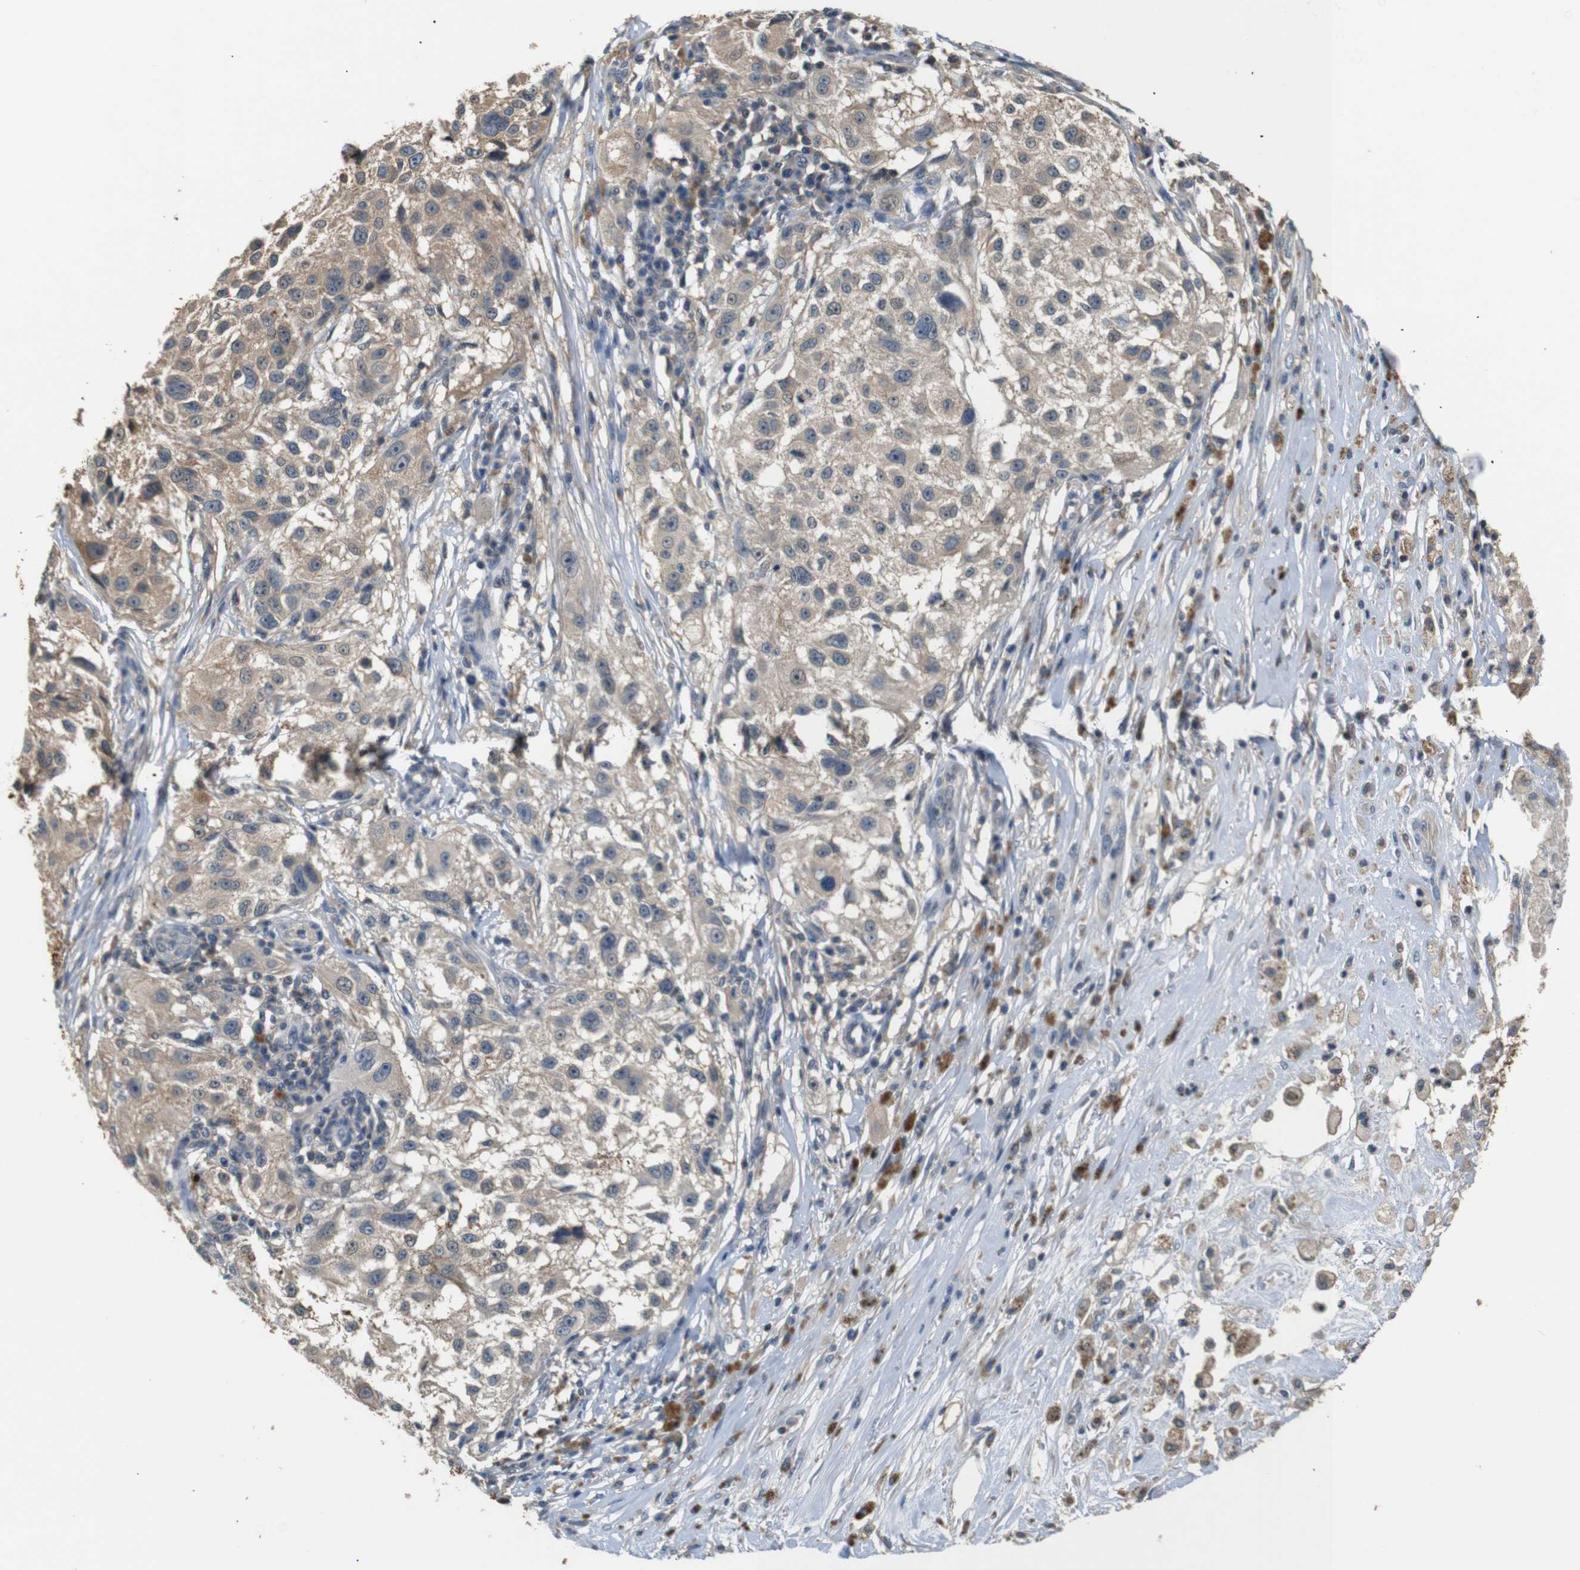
{"staining": {"intensity": "weak", "quantity": ">75%", "location": "cytoplasmic/membranous"}, "tissue": "melanoma", "cell_type": "Tumor cells", "image_type": "cancer", "snomed": [{"axis": "morphology", "description": "Necrosis, NOS"}, {"axis": "morphology", "description": "Malignant melanoma, NOS"}, {"axis": "topography", "description": "Skin"}], "caption": "Tumor cells exhibit weak cytoplasmic/membranous positivity in about >75% of cells in malignant melanoma.", "gene": "SFN", "patient": {"sex": "female", "age": 87}}